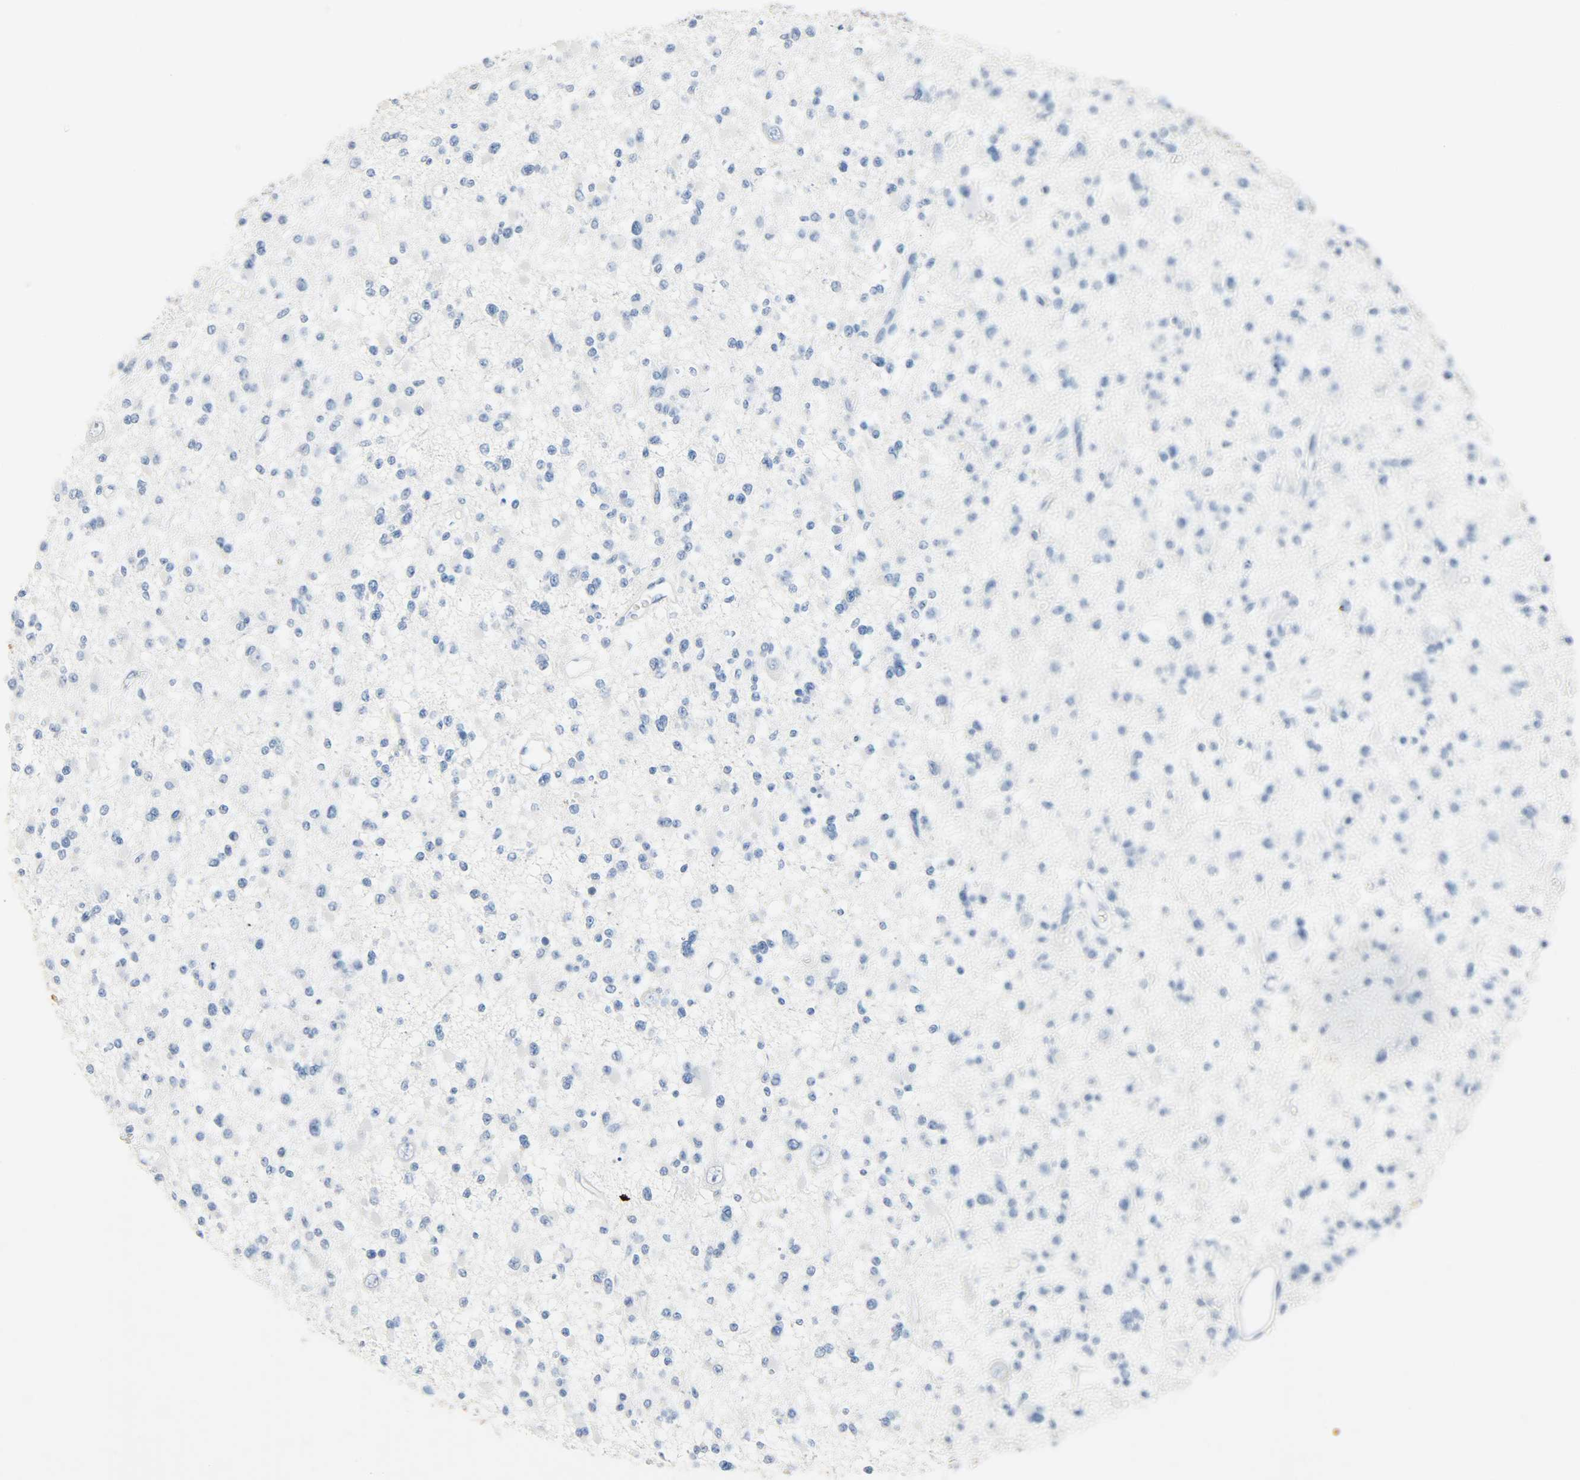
{"staining": {"intensity": "negative", "quantity": "none", "location": "none"}, "tissue": "glioma", "cell_type": "Tumor cells", "image_type": "cancer", "snomed": [{"axis": "morphology", "description": "Glioma, malignant, Low grade"}, {"axis": "topography", "description": "Brain"}], "caption": "The histopathology image exhibits no significant expression in tumor cells of glioma. (Brightfield microscopy of DAB immunohistochemistry (IHC) at high magnification).", "gene": "CRP", "patient": {"sex": "female", "age": 22}}